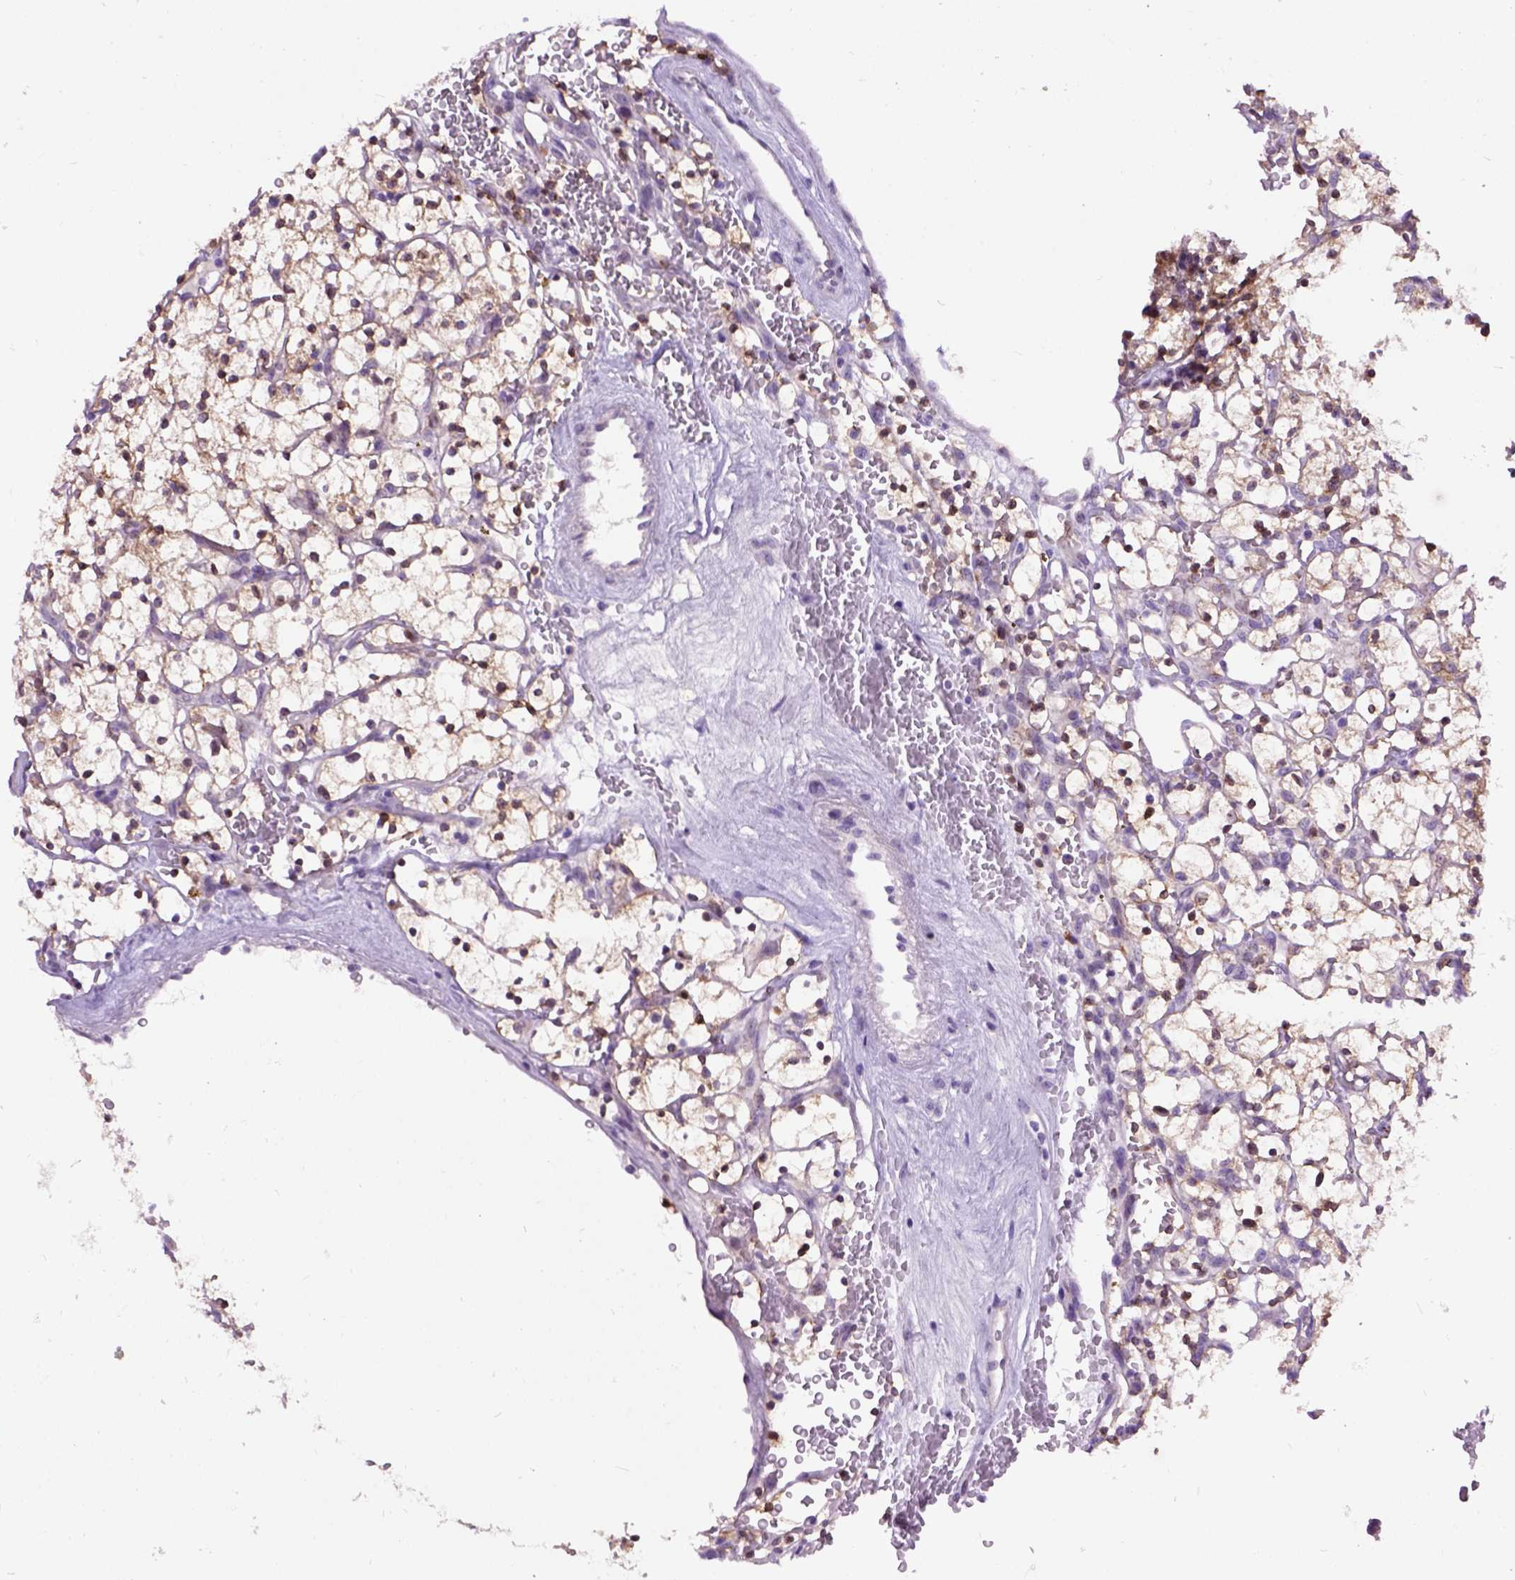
{"staining": {"intensity": "moderate", "quantity": "25%-75%", "location": "cytoplasmic/membranous,nuclear"}, "tissue": "renal cancer", "cell_type": "Tumor cells", "image_type": "cancer", "snomed": [{"axis": "morphology", "description": "Adenocarcinoma, NOS"}, {"axis": "topography", "description": "Kidney"}], "caption": "A brown stain highlights moderate cytoplasmic/membranous and nuclear positivity of a protein in renal adenocarcinoma tumor cells. Nuclei are stained in blue.", "gene": "MAPT", "patient": {"sex": "female", "age": 64}}